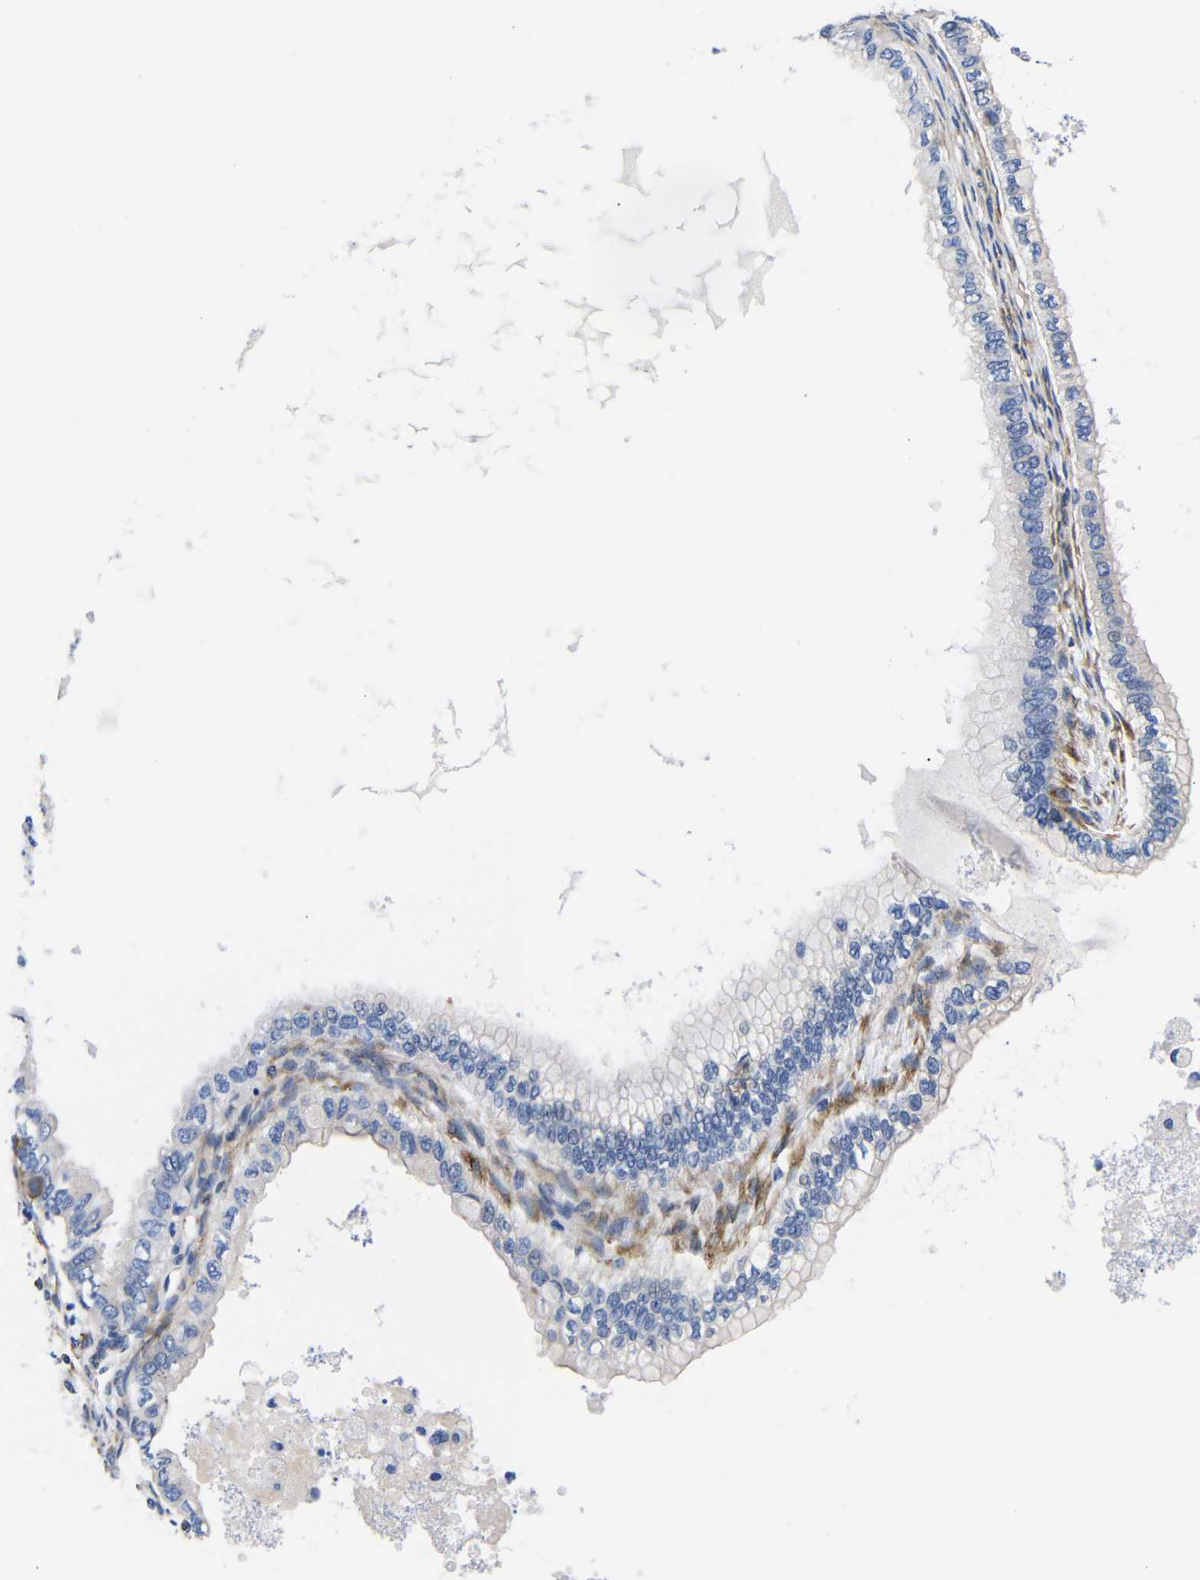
{"staining": {"intensity": "negative", "quantity": "none", "location": "none"}, "tissue": "ovarian cancer", "cell_type": "Tumor cells", "image_type": "cancer", "snomed": [{"axis": "morphology", "description": "Cystadenocarcinoma, mucinous, NOS"}, {"axis": "topography", "description": "Ovary"}], "caption": "Tumor cells are negative for protein expression in human ovarian mucinous cystadenocarcinoma.", "gene": "LRIG1", "patient": {"sex": "female", "age": 80}}